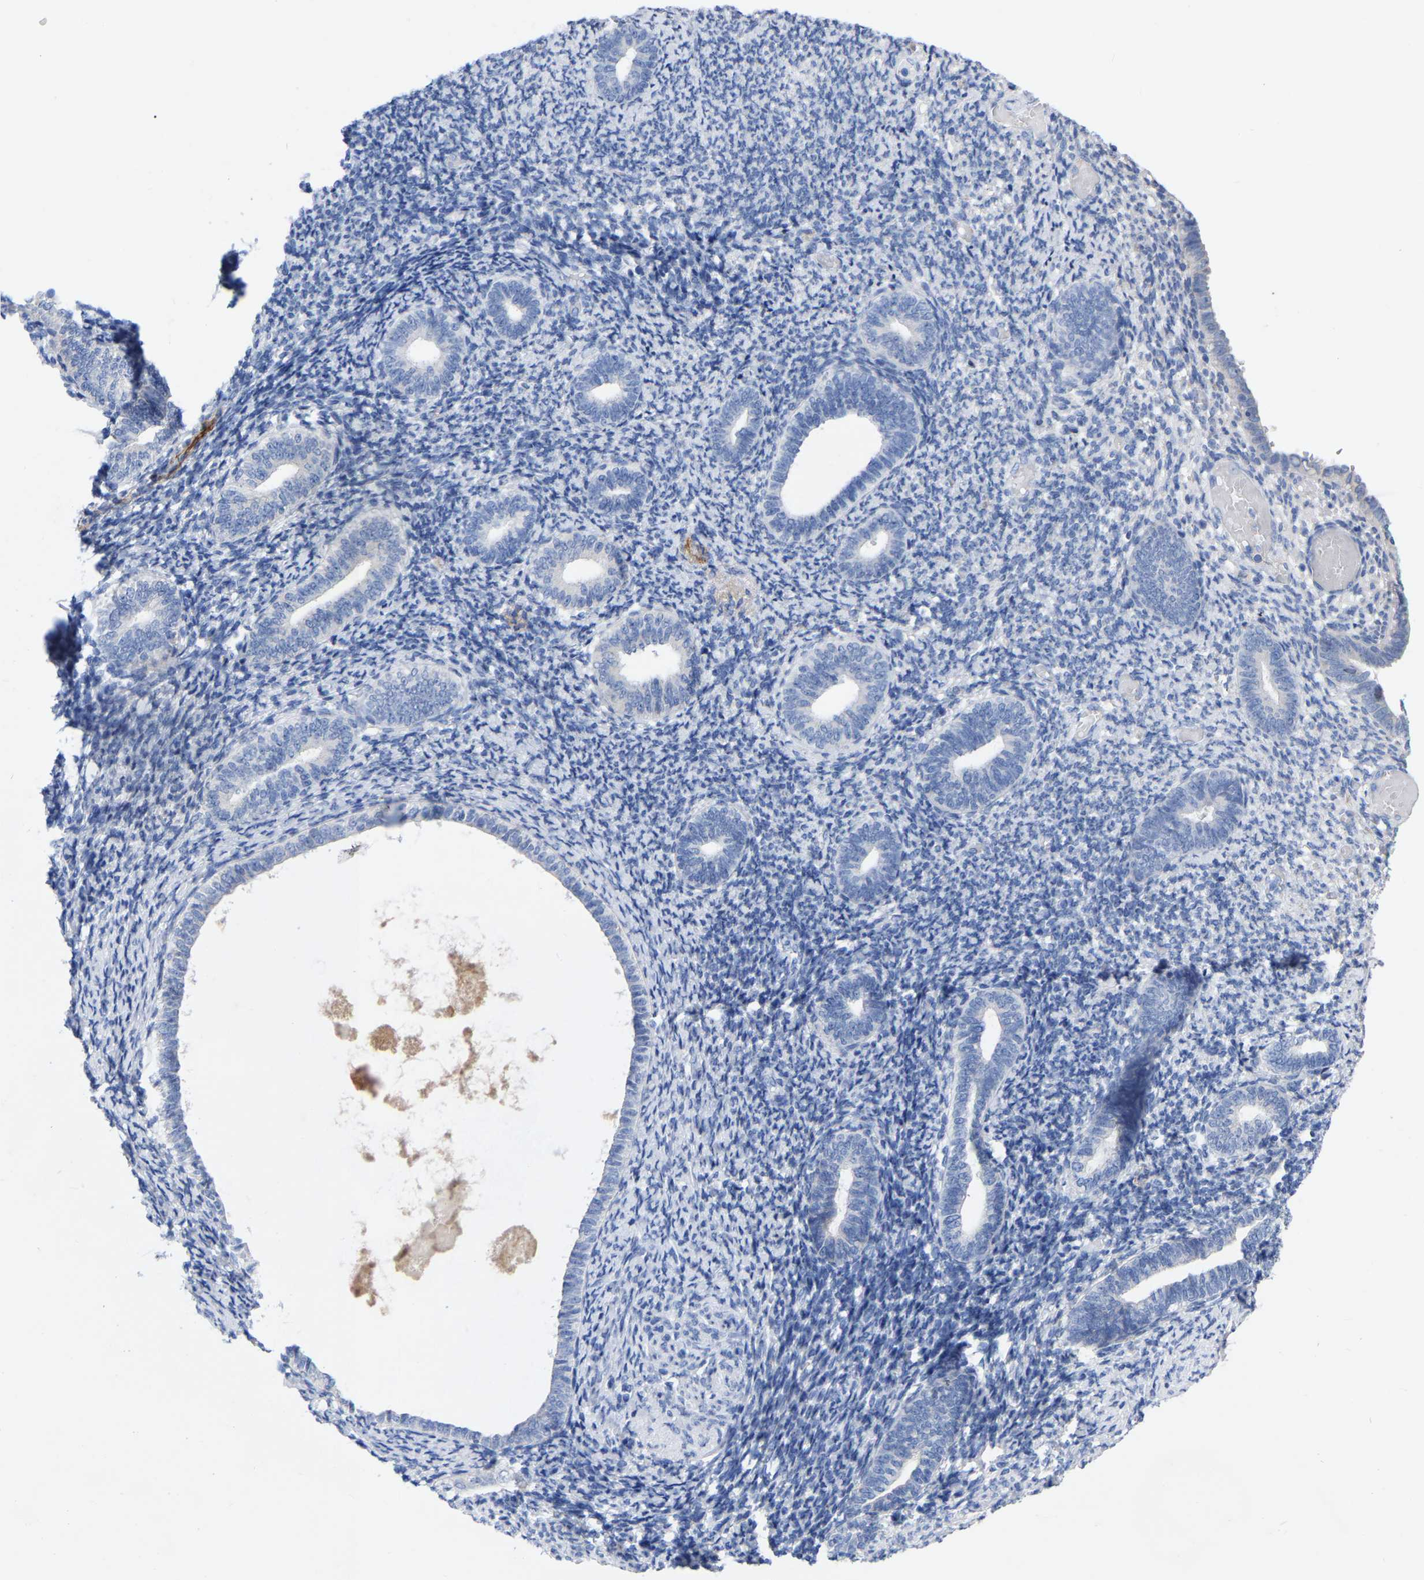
{"staining": {"intensity": "negative", "quantity": "none", "location": "none"}, "tissue": "endometrium", "cell_type": "Cells in endometrial stroma", "image_type": "normal", "snomed": [{"axis": "morphology", "description": "Normal tissue, NOS"}, {"axis": "topography", "description": "Endometrium"}], "caption": "A high-resolution micrograph shows immunohistochemistry staining of unremarkable endometrium, which exhibits no significant positivity in cells in endometrial stroma.", "gene": "STRIP2", "patient": {"sex": "female", "age": 66}}